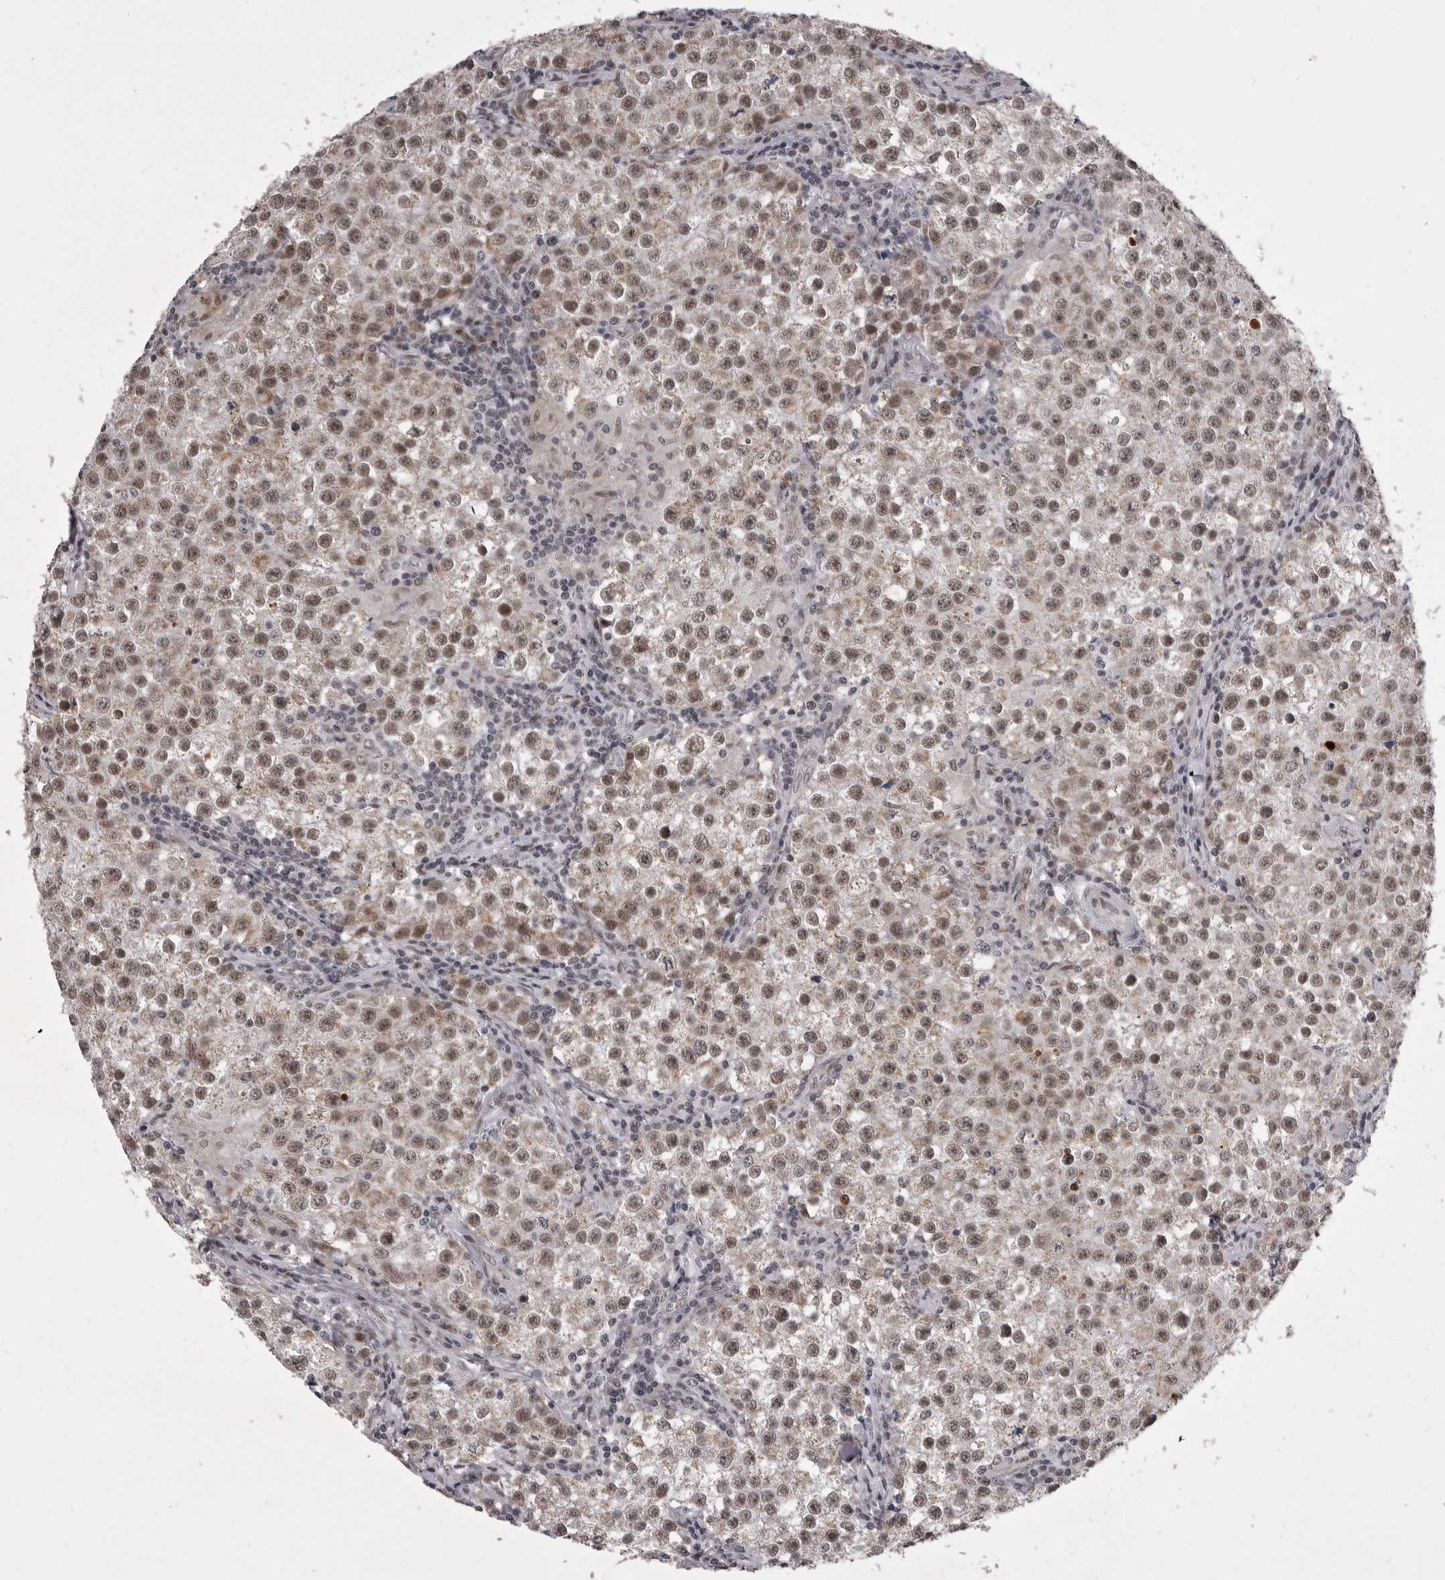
{"staining": {"intensity": "moderate", "quantity": ">75%", "location": "nuclear"}, "tissue": "testis cancer", "cell_type": "Tumor cells", "image_type": "cancer", "snomed": [{"axis": "morphology", "description": "Seminoma, NOS"}, {"axis": "morphology", "description": "Carcinoma, Embryonal, NOS"}, {"axis": "topography", "description": "Testis"}], "caption": "Immunohistochemistry (IHC) photomicrograph of human testis cancer stained for a protein (brown), which shows medium levels of moderate nuclear expression in about >75% of tumor cells.", "gene": "PRPF3", "patient": {"sex": "male", "age": 43}}